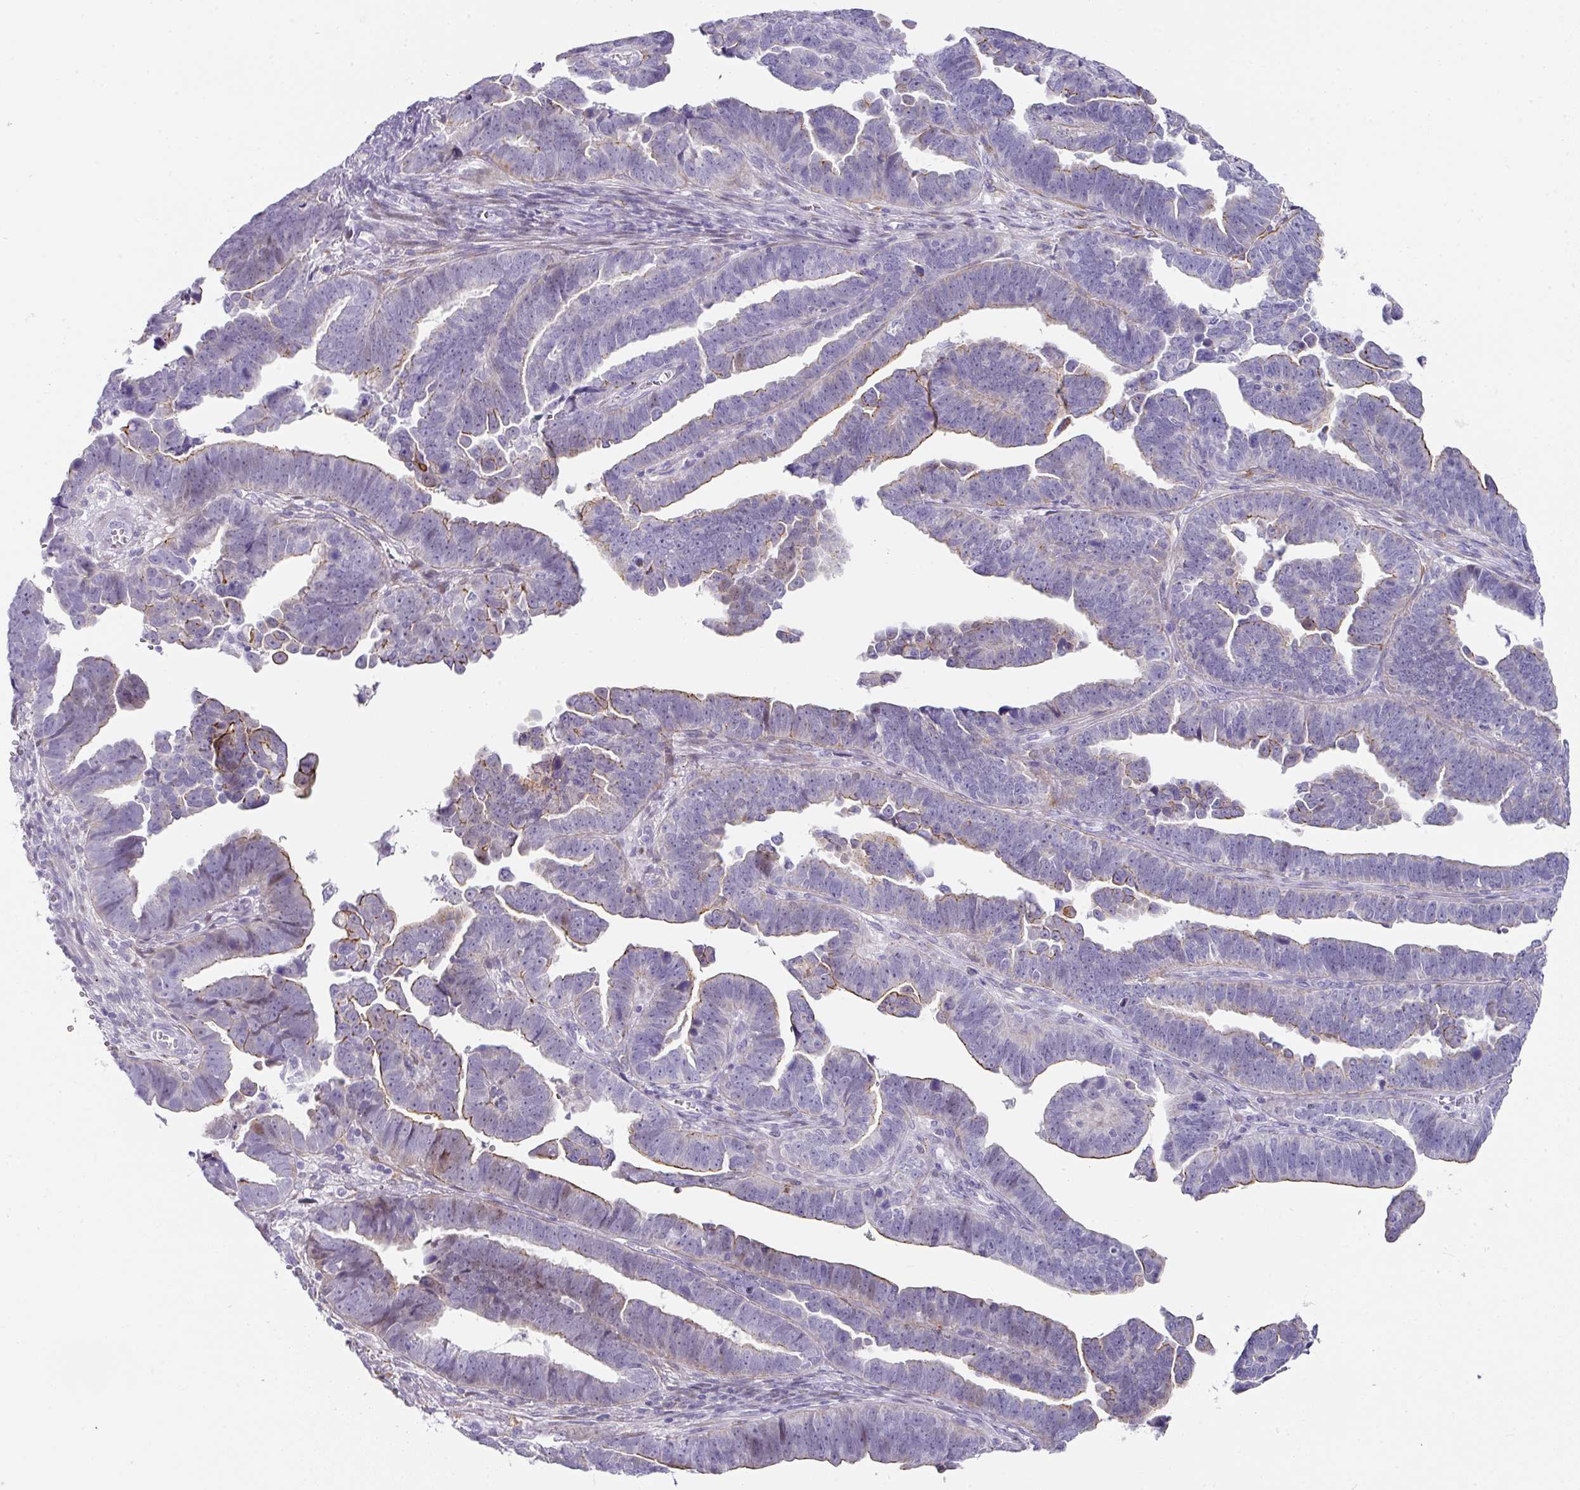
{"staining": {"intensity": "moderate", "quantity": "<25%", "location": "cytoplasmic/membranous"}, "tissue": "endometrial cancer", "cell_type": "Tumor cells", "image_type": "cancer", "snomed": [{"axis": "morphology", "description": "Adenocarcinoma, NOS"}, {"axis": "topography", "description": "Endometrium"}], "caption": "Immunohistochemistry photomicrograph of endometrial cancer (adenocarcinoma) stained for a protein (brown), which demonstrates low levels of moderate cytoplasmic/membranous staining in about <25% of tumor cells.", "gene": "ANKRD29", "patient": {"sex": "female", "age": 75}}